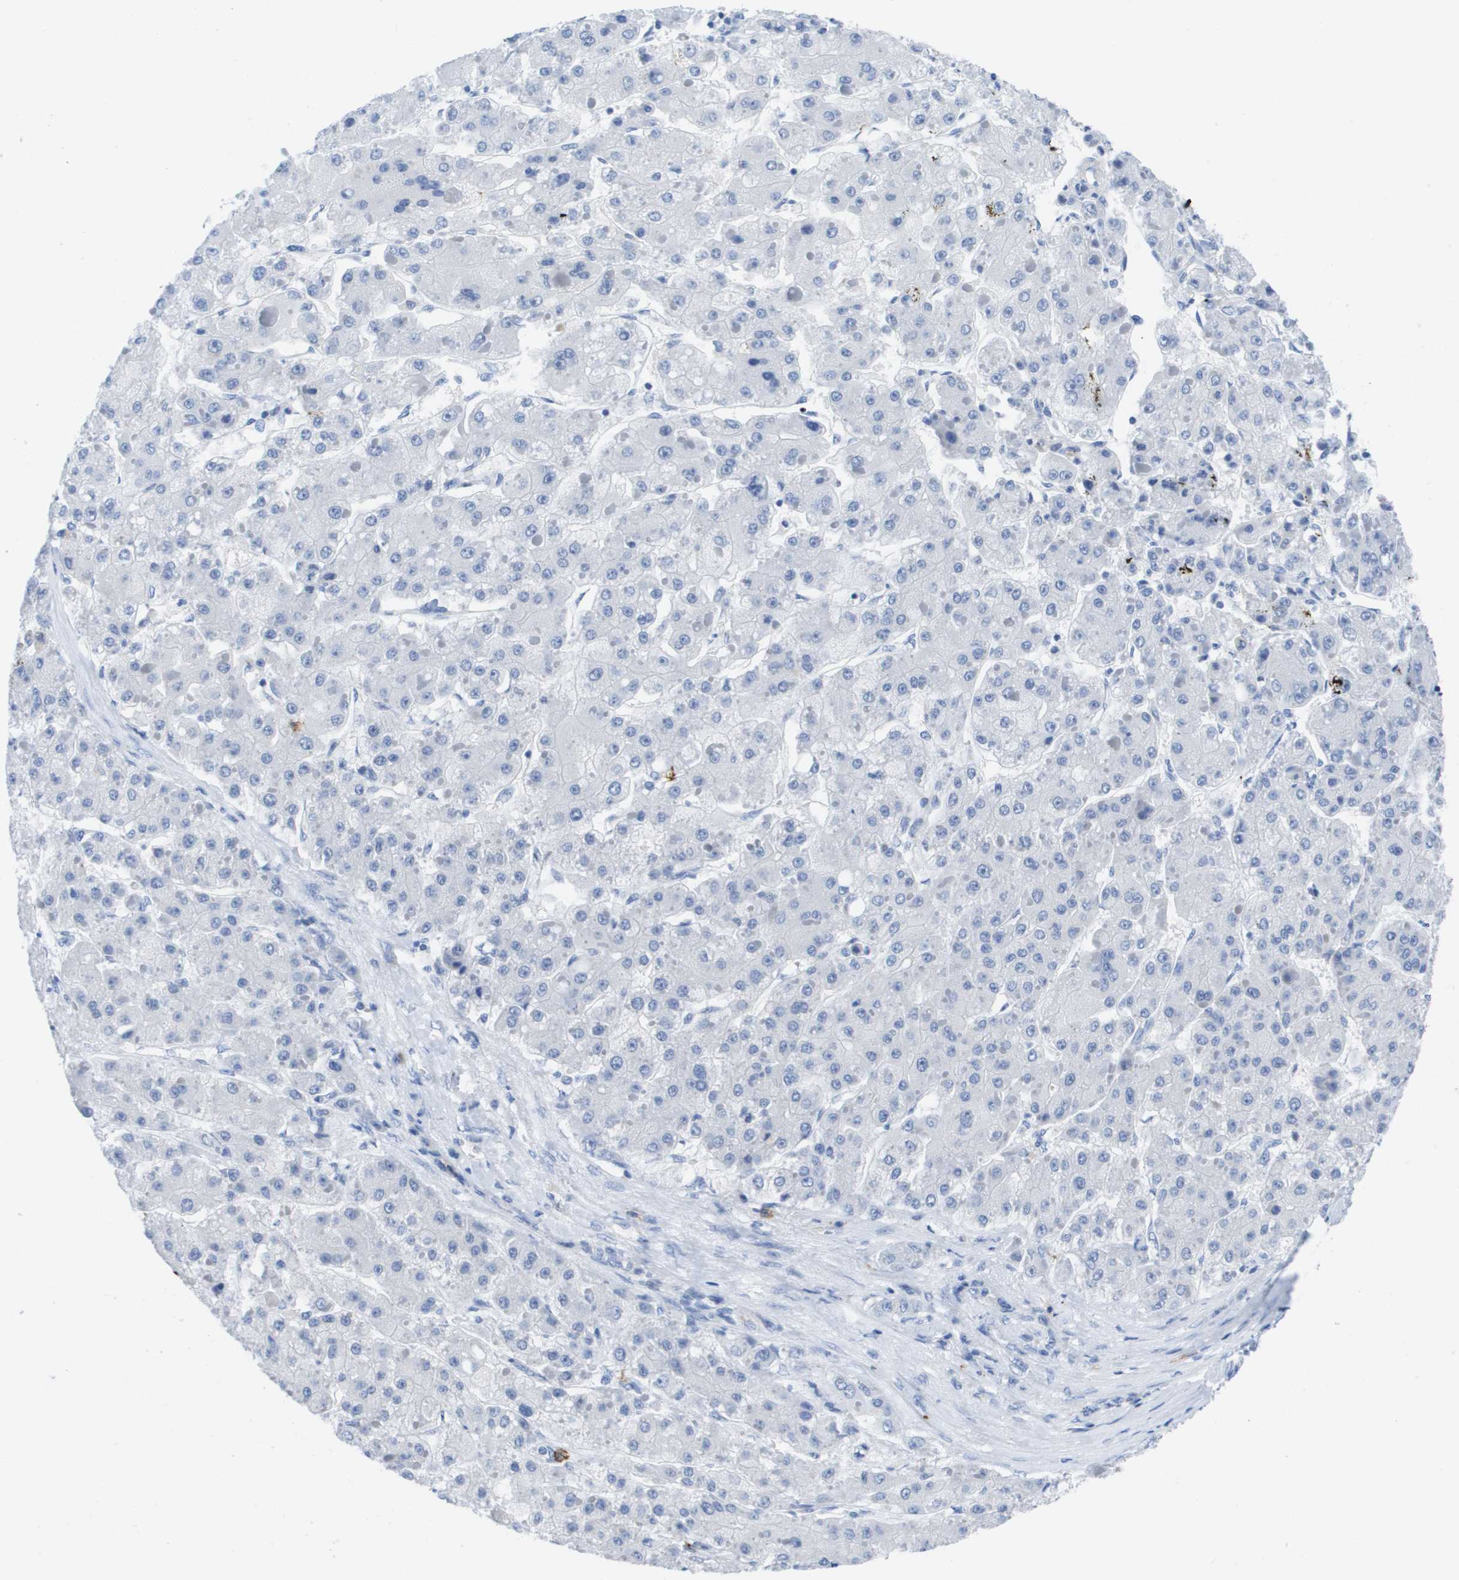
{"staining": {"intensity": "negative", "quantity": "none", "location": "none"}, "tissue": "liver cancer", "cell_type": "Tumor cells", "image_type": "cancer", "snomed": [{"axis": "morphology", "description": "Carcinoma, Hepatocellular, NOS"}, {"axis": "topography", "description": "Liver"}], "caption": "Immunohistochemical staining of liver cancer reveals no significant positivity in tumor cells.", "gene": "MS4A1", "patient": {"sex": "female", "age": 73}}